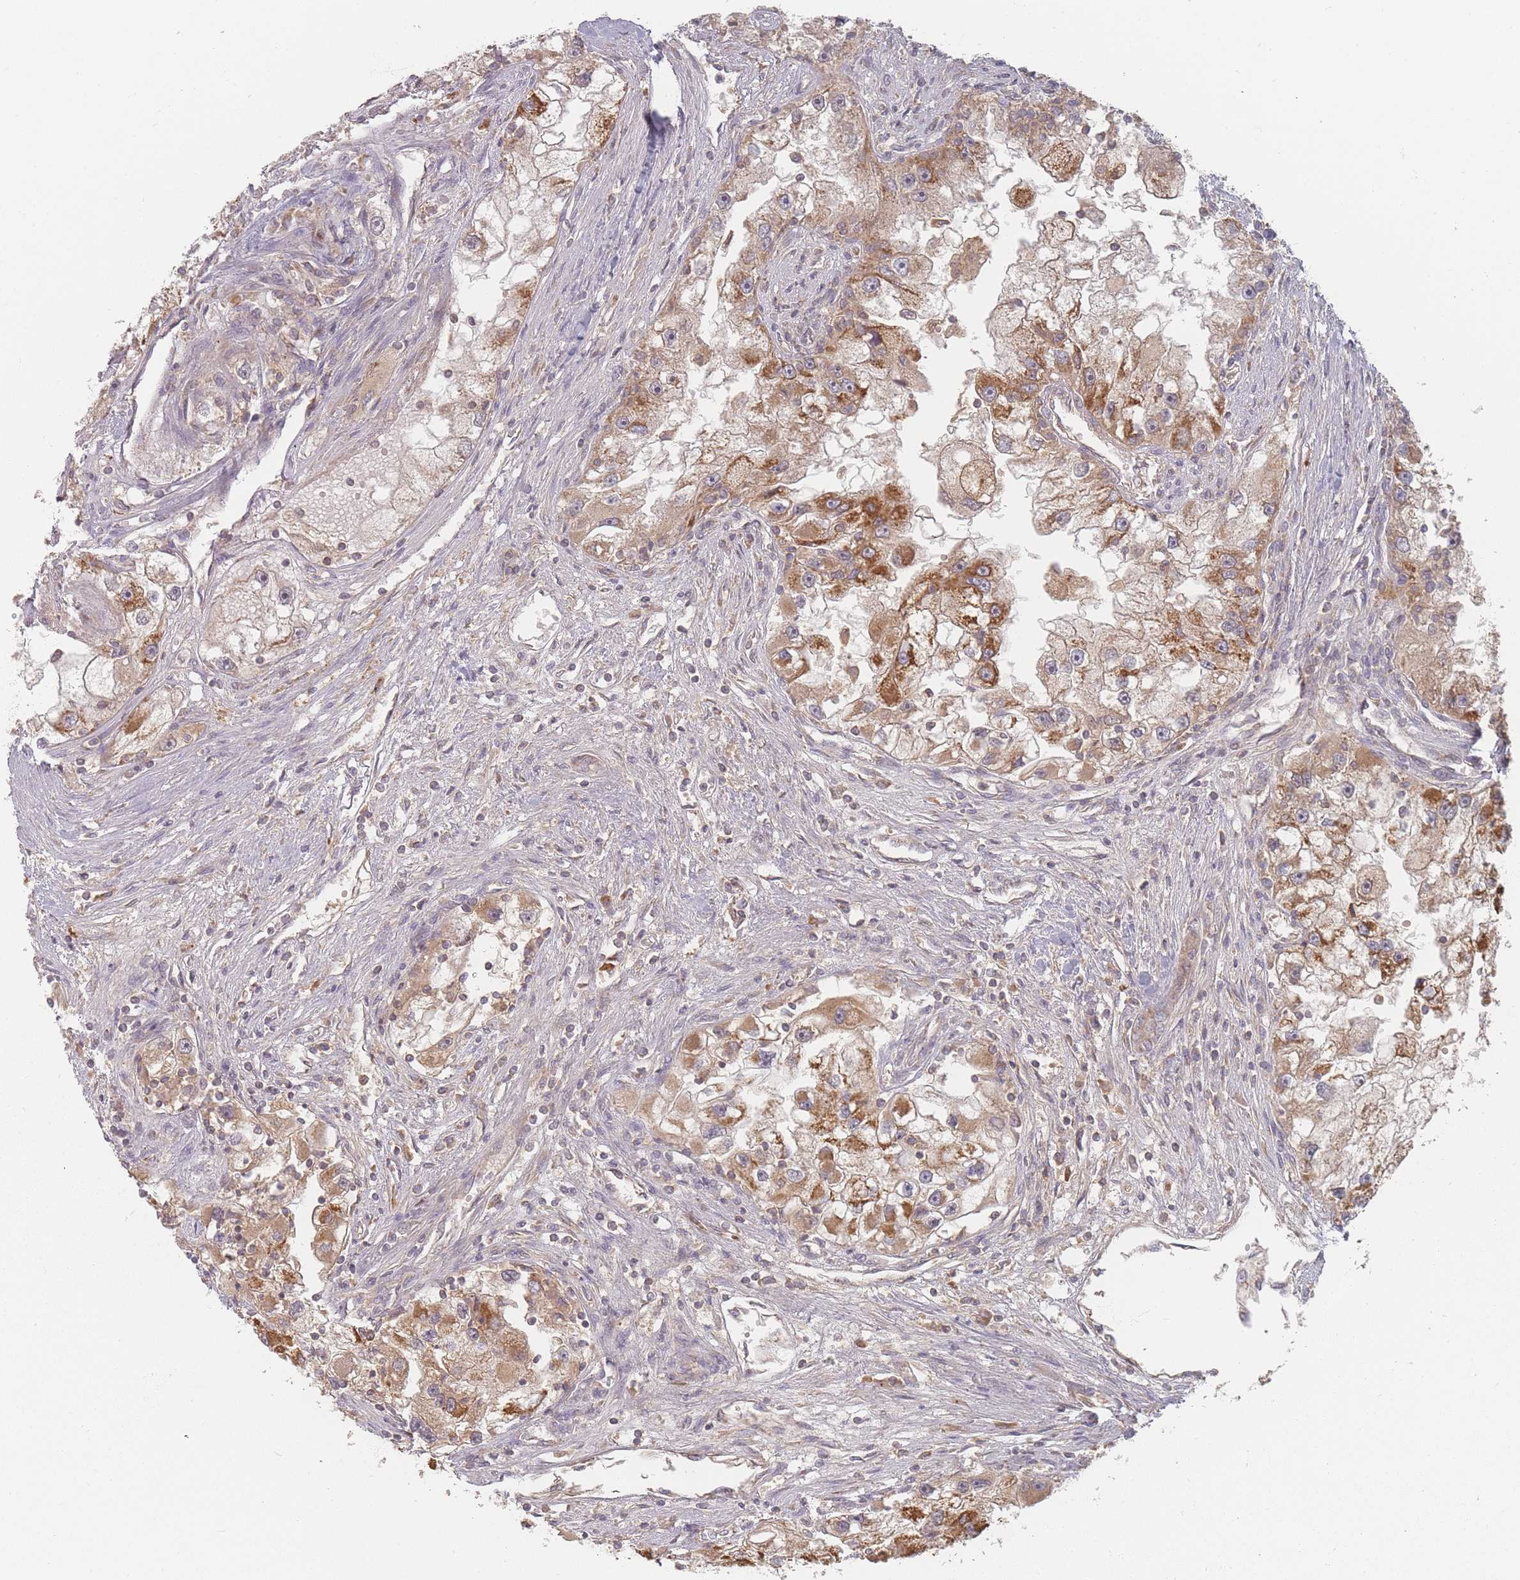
{"staining": {"intensity": "strong", "quantity": ">75%", "location": "cytoplasmic/membranous"}, "tissue": "renal cancer", "cell_type": "Tumor cells", "image_type": "cancer", "snomed": [{"axis": "morphology", "description": "Adenocarcinoma, NOS"}, {"axis": "topography", "description": "Kidney"}], "caption": "Strong cytoplasmic/membranous positivity is present in about >75% of tumor cells in adenocarcinoma (renal).", "gene": "SLC35F3", "patient": {"sex": "male", "age": 63}}